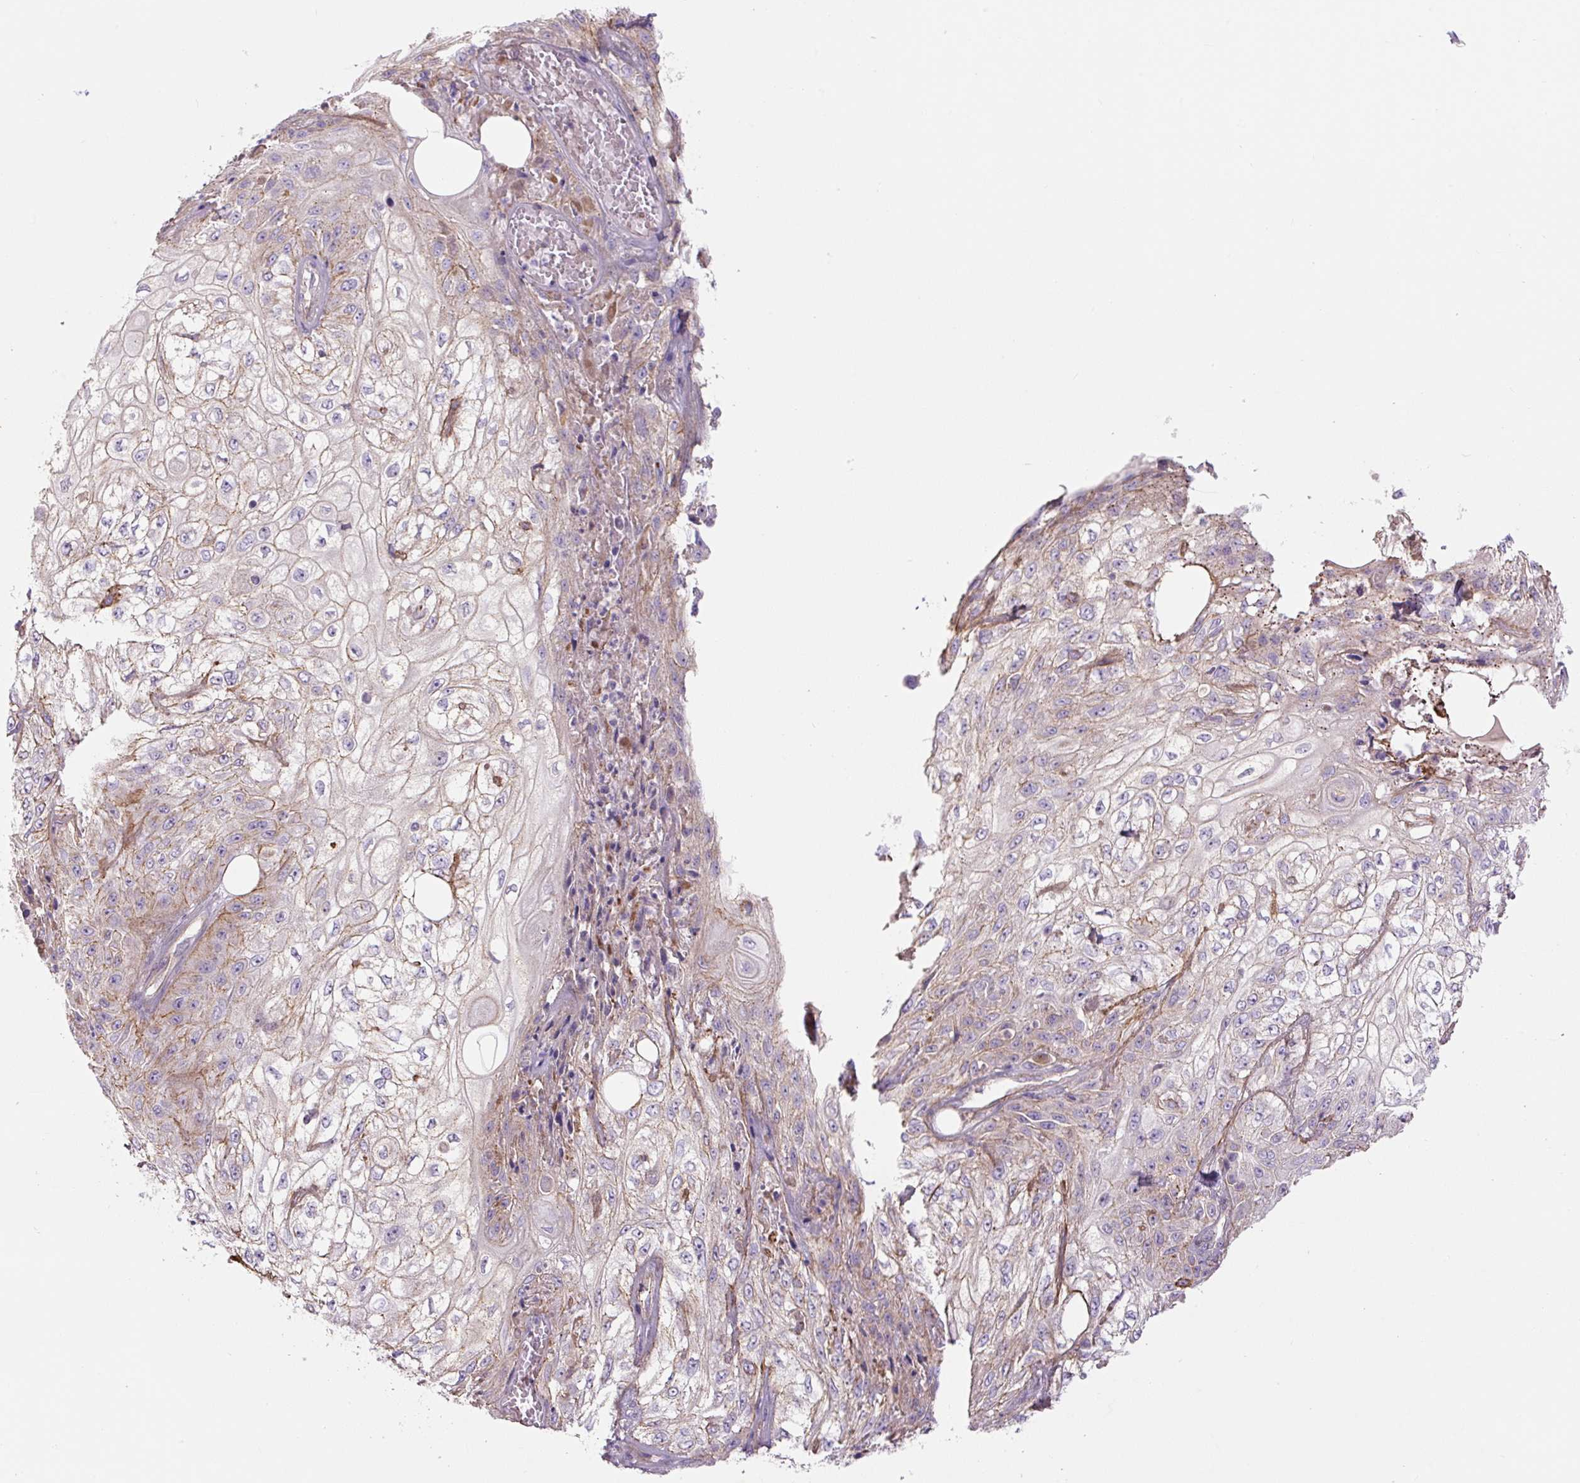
{"staining": {"intensity": "weak", "quantity": "<25%", "location": "cytoplasmic/membranous"}, "tissue": "skin cancer", "cell_type": "Tumor cells", "image_type": "cancer", "snomed": [{"axis": "morphology", "description": "Squamous cell carcinoma, NOS"}, {"axis": "morphology", "description": "Squamous cell carcinoma, metastatic, NOS"}, {"axis": "topography", "description": "Skin"}, {"axis": "topography", "description": "Lymph node"}], "caption": "The image reveals no significant positivity in tumor cells of skin cancer.", "gene": "CCNI2", "patient": {"sex": "male", "age": 75}}